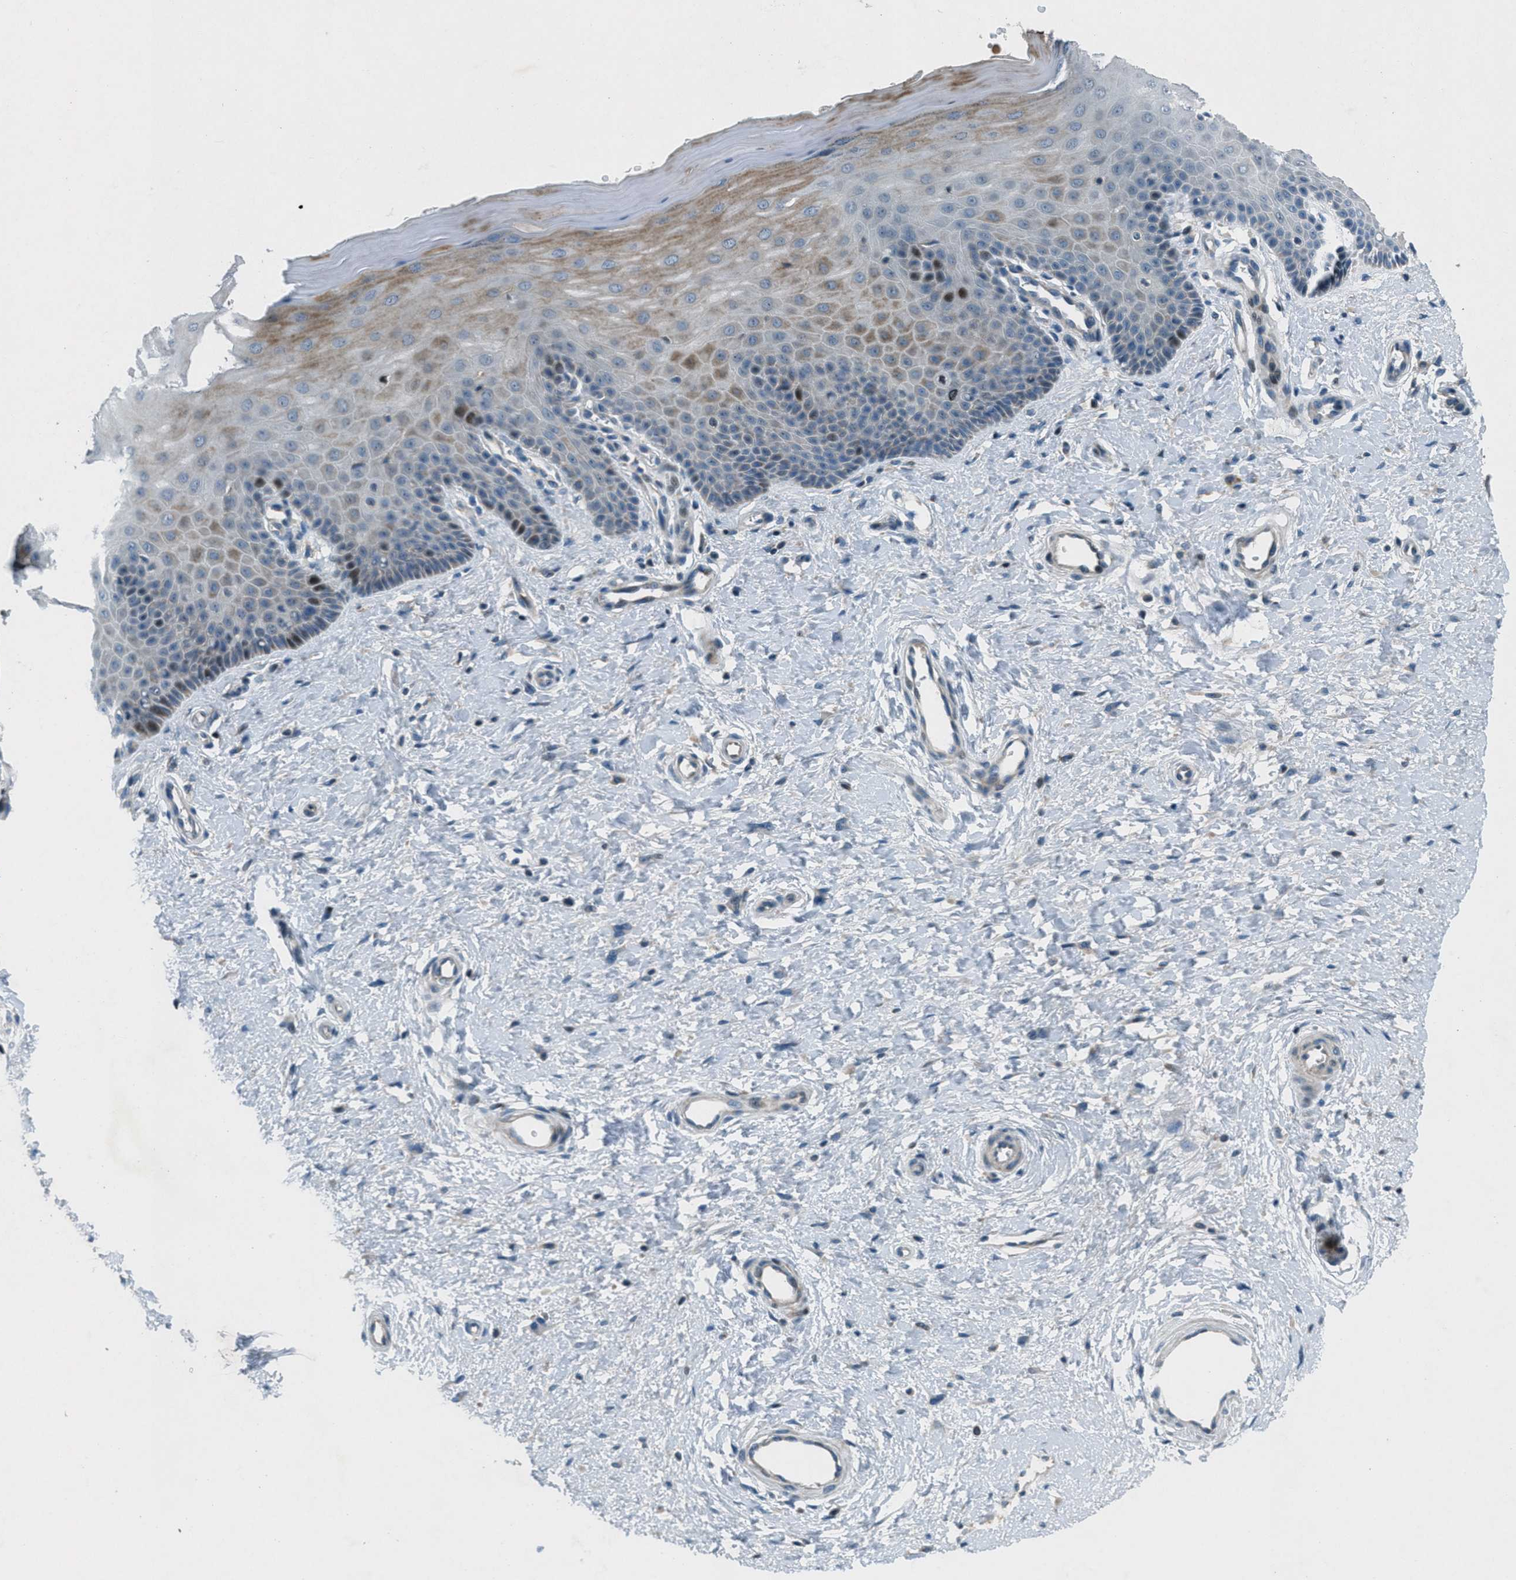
{"staining": {"intensity": "moderate", "quantity": "25%-75%", "location": "cytoplasmic/membranous"}, "tissue": "cervix", "cell_type": "Glandular cells", "image_type": "normal", "snomed": [{"axis": "morphology", "description": "Normal tissue, NOS"}, {"axis": "topography", "description": "Cervix"}], "caption": "This photomicrograph displays immunohistochemistry staining of unremarkable cervix, with medium moderate cytoplasmic/membranous staining in about 25%-75% of glandular cells.", "gene": "CLEC2D", "patient": {"sex": "female", "age": 55}}